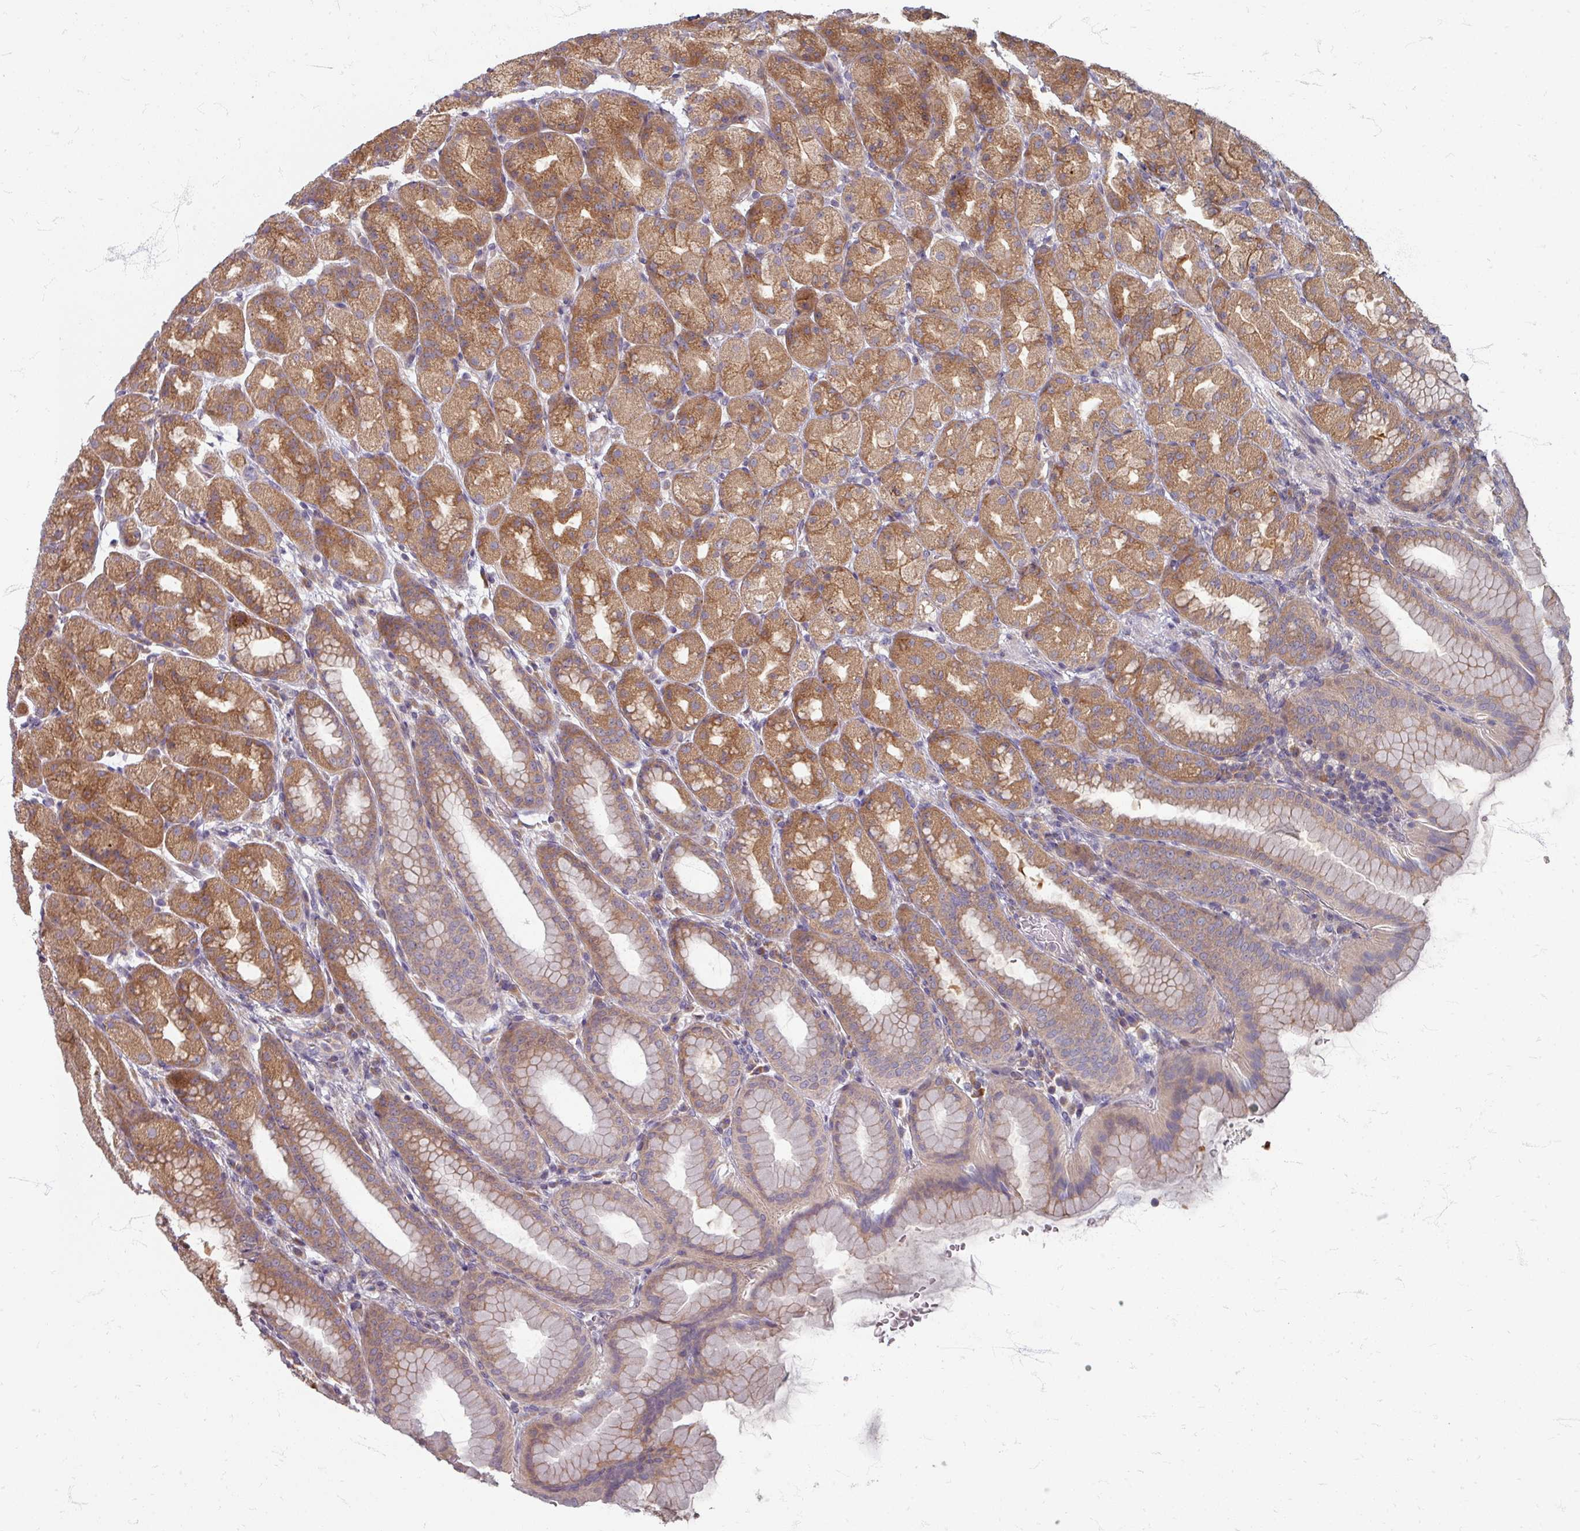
{"staining": {"intensity": "moderate", "quantity": ">75%", "location": "cytoplasmic/membranous"}, "tissue": "stomach", "cell_type": "Glandular cells", "image_type": "normal", "snomed": [{"axis": "morphology", "description": "Normal tissue, NOS"}, {"axis": "topography", "description": "Stomach, upper"}, {"axis": "topography", "description": "Stomach"}], "caption": "Immunohistochemical staining of benign stomach shows medium levels of moderate cytoplasmic/membranous staining in about >75% of glandular cells.", "gene": "STAM", "patient": {"sex": "male", "age": 68}}